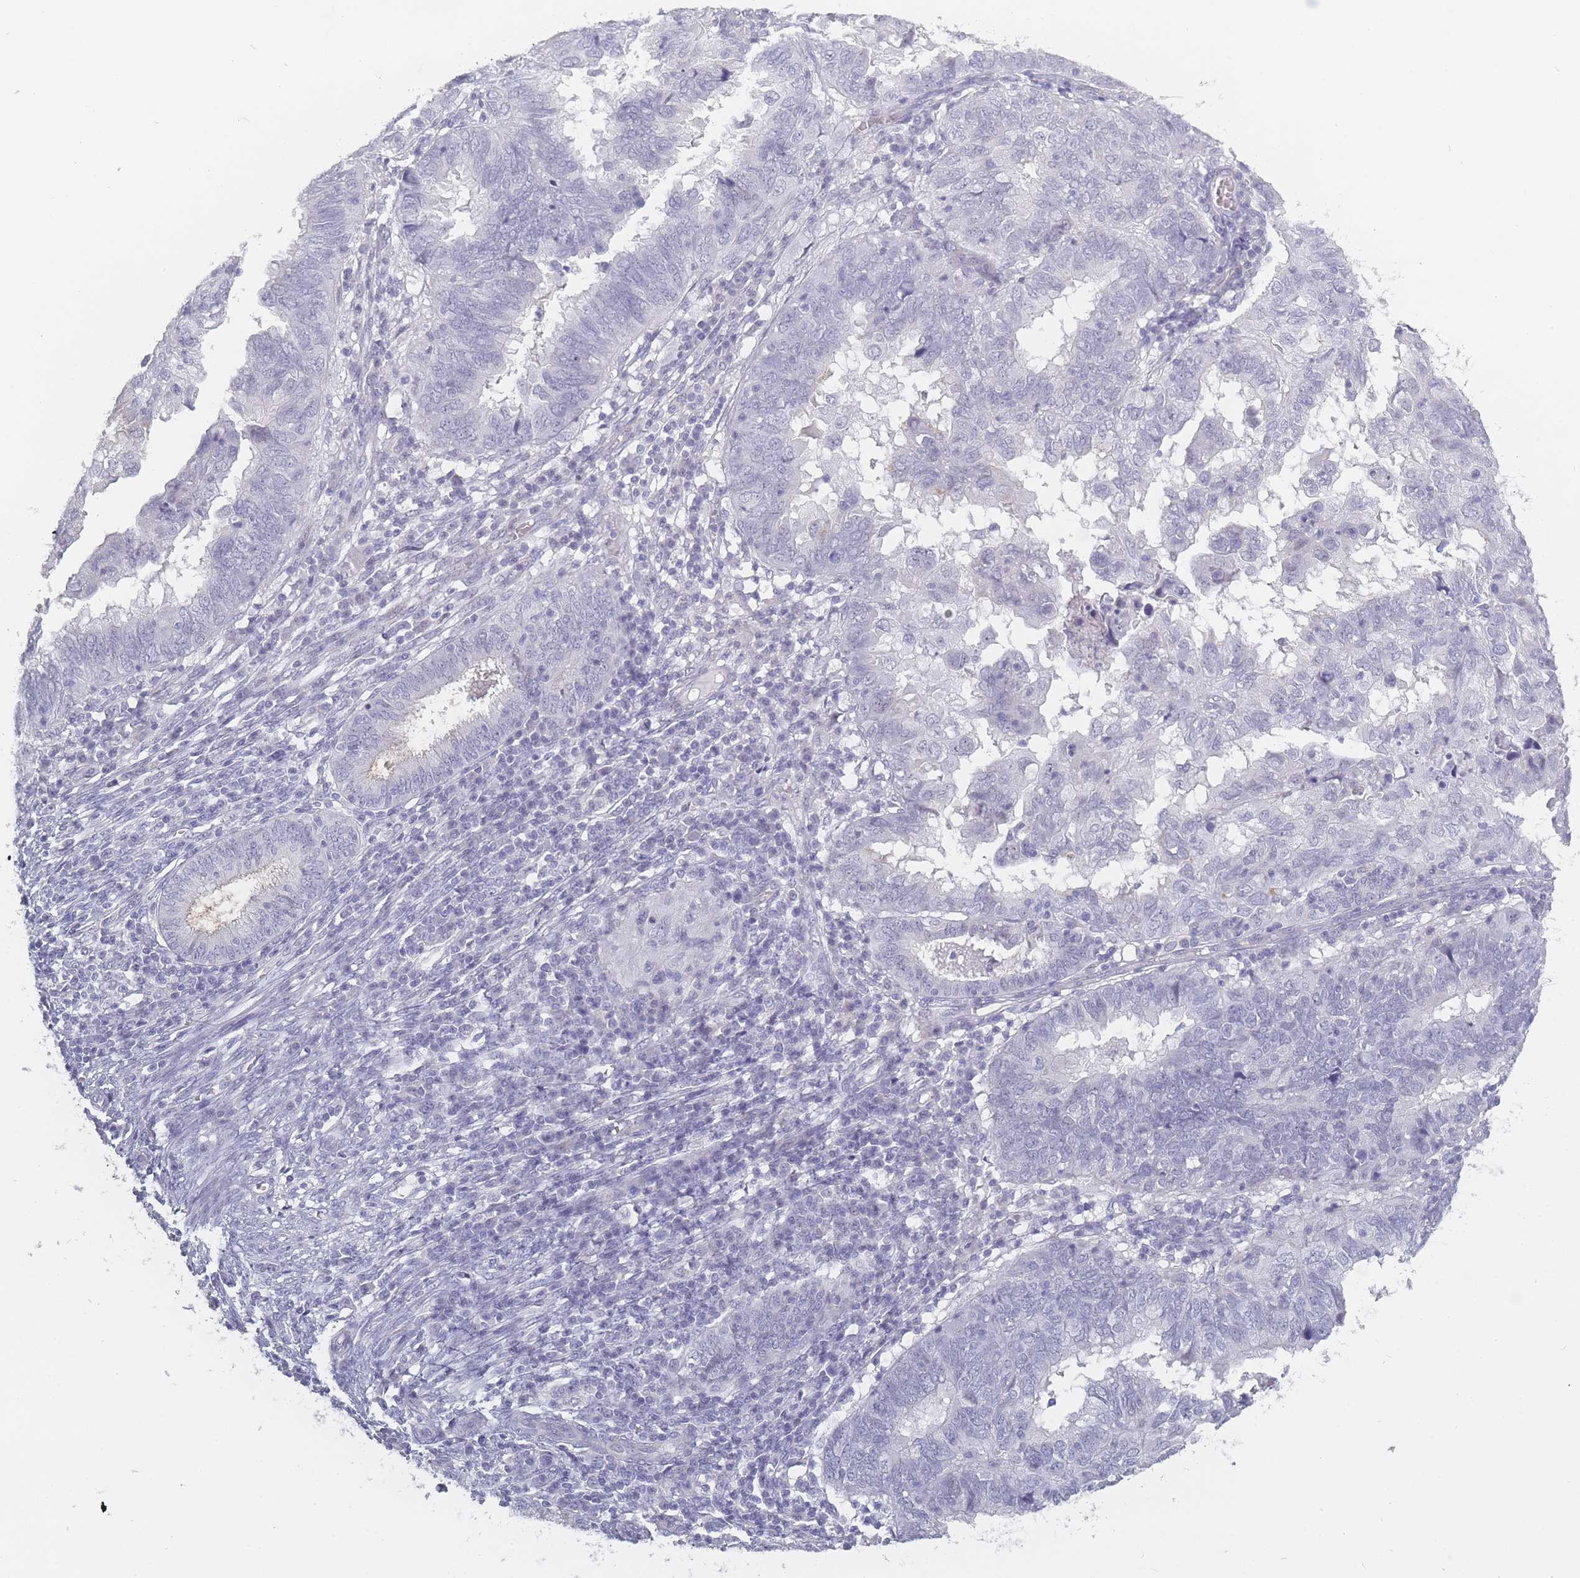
{"staining": {"intensity": "negative", "quantity": "none", "location": "none"}, "tissue": "endometrial cancer", "cell_type": "Tumor cells", "image_type": "cancer", "snomed": [{"axis": "morphology", "description": "Adenocarcinoma, NOS"}, {"axis": "topography", "description": "Uterus"}], "caption": "Histopathology image shows no protein staining in tumor cells of adenocarcinoma (endometrial) tissue.", "gene": "ROS1", "patient": {"sex": "female", "age": 77}}